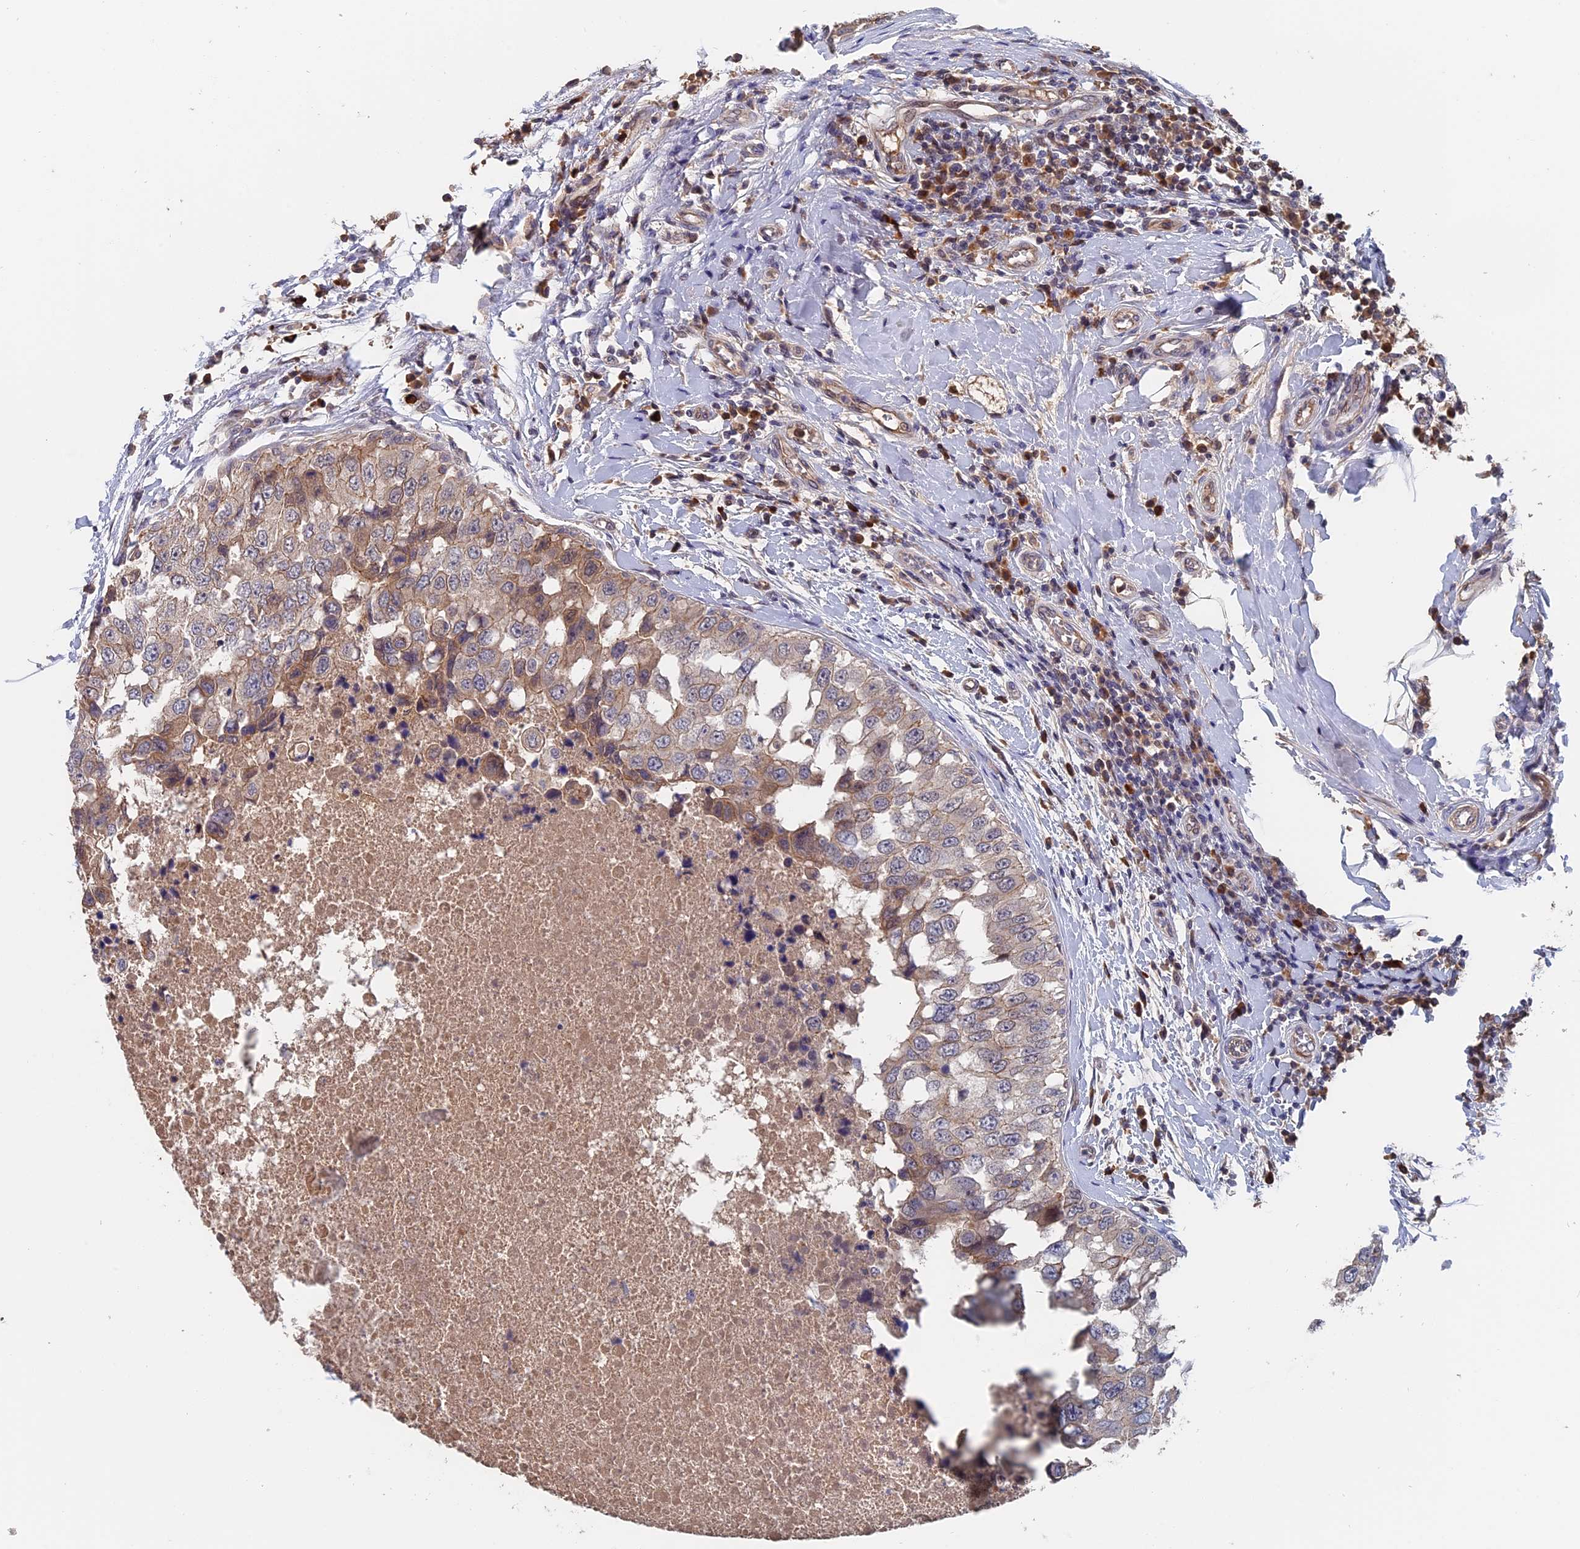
{"staining": {"intensity": "moderate", "quantity": "25%-75%", "location": "cytoplasmic/membranous,nuclear"}, "tissue": "breast cancer", "cell_type": "Tumor cells", "image_type": "cancer", "snomed": [{"axis": "morphology", "description": "Duct carcinoma"}, {"axis": "topography", "description": "Breast"}], "caption": "This is a micrograph of immunohistochemistry (IHC) staining of breast intraductal carcinoma, which shows moderate staining in the cytoplasmic/membranous and nuclear of tumor cells.", "gene": "SLC33A1", "patient": {"sex": "female", "age": 27}}